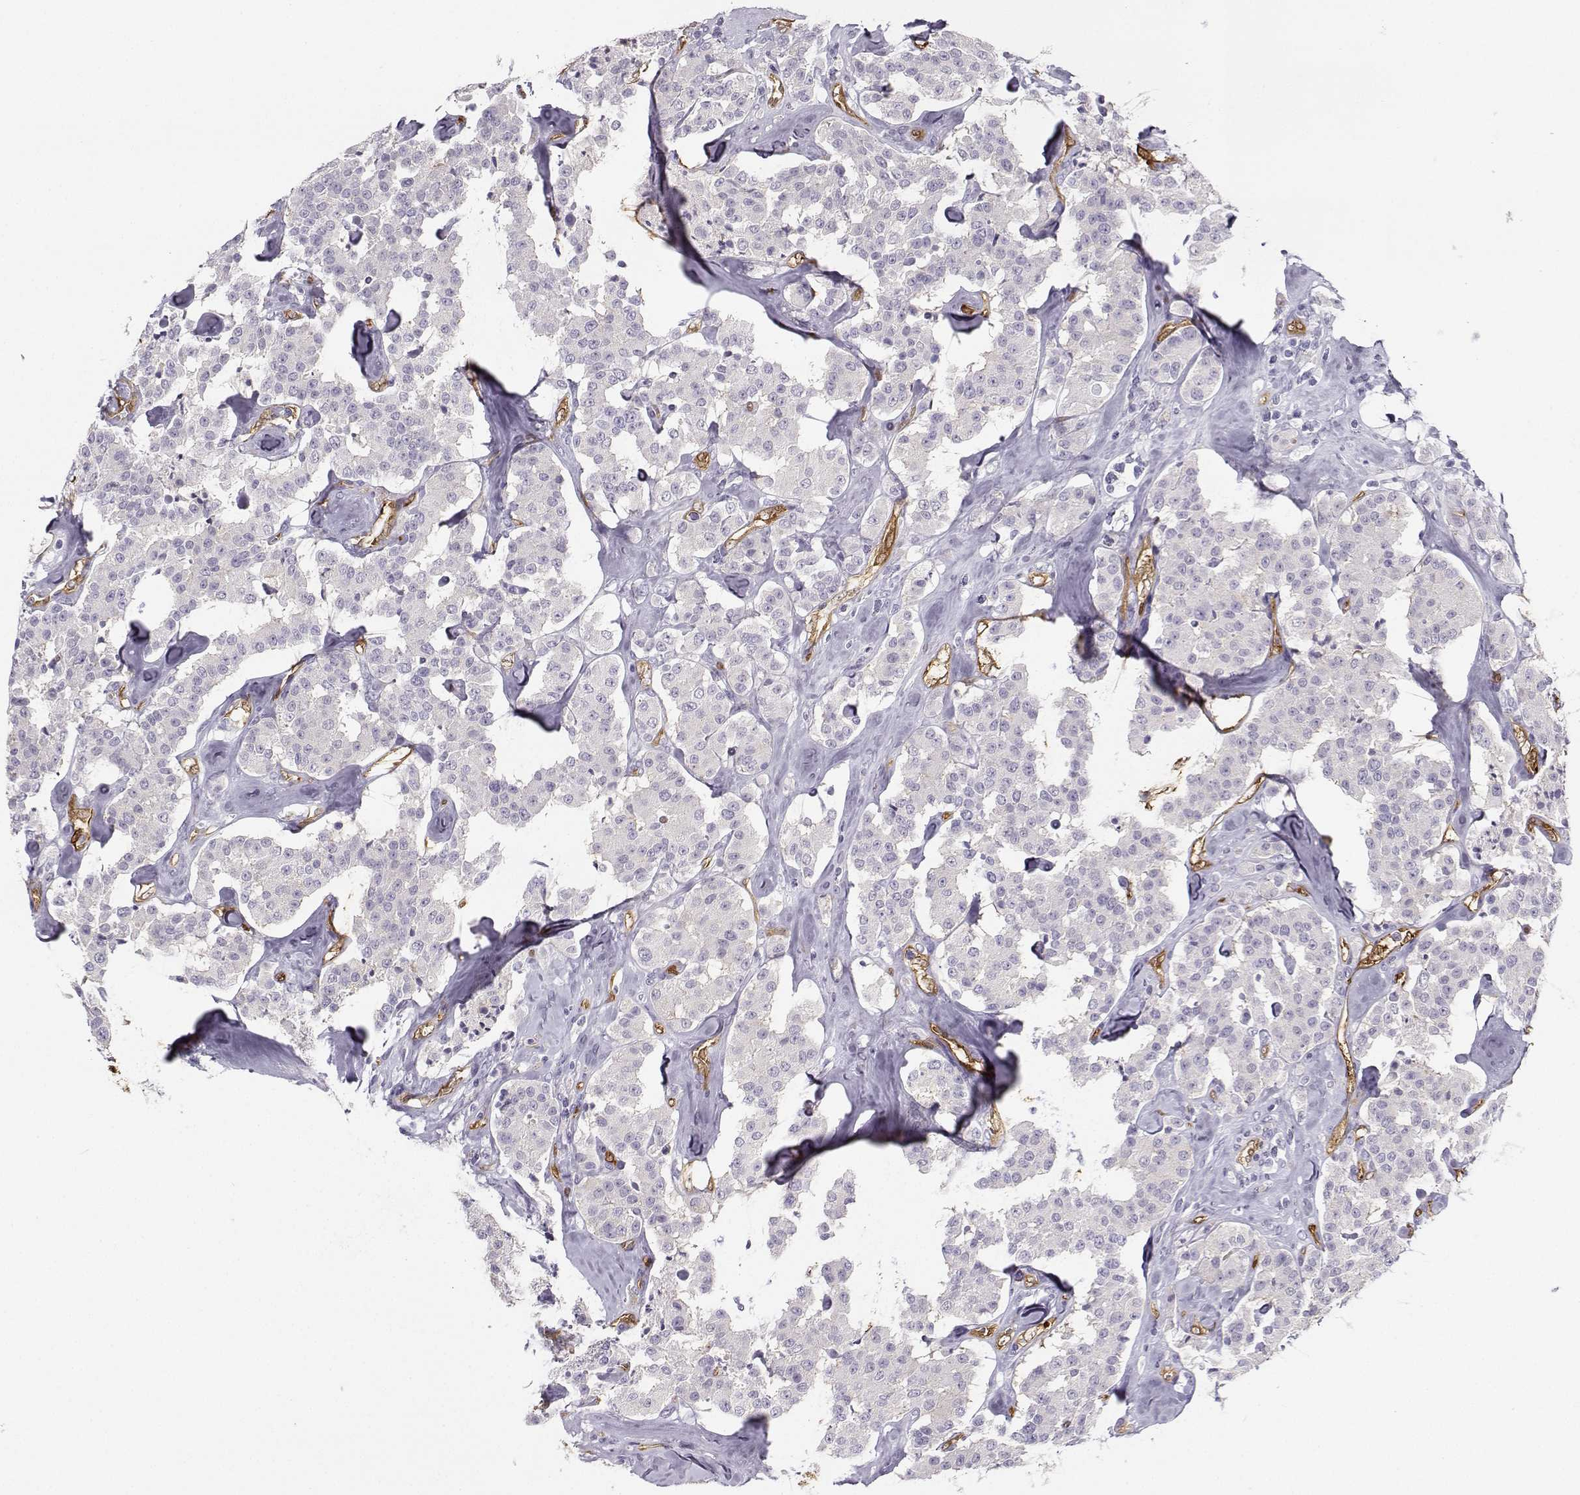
{"staining": {"intensity": "negative", "quantity": "none", "location": "none"}, "tissue": "carcinoid", "cell_type": "Tumor cells", "image_type": "cancer", "snomed": [{"axis": "morphology", "description": "Carcinoid, malignant, NOS"}, {"axis": "topography", "description": "Pancreas"}], "caption": "A micrograph of human carcinoid is negative for staining in tumor cells.", "gene": "NQO1", "patient": {"sex": "male", "age": 41}}